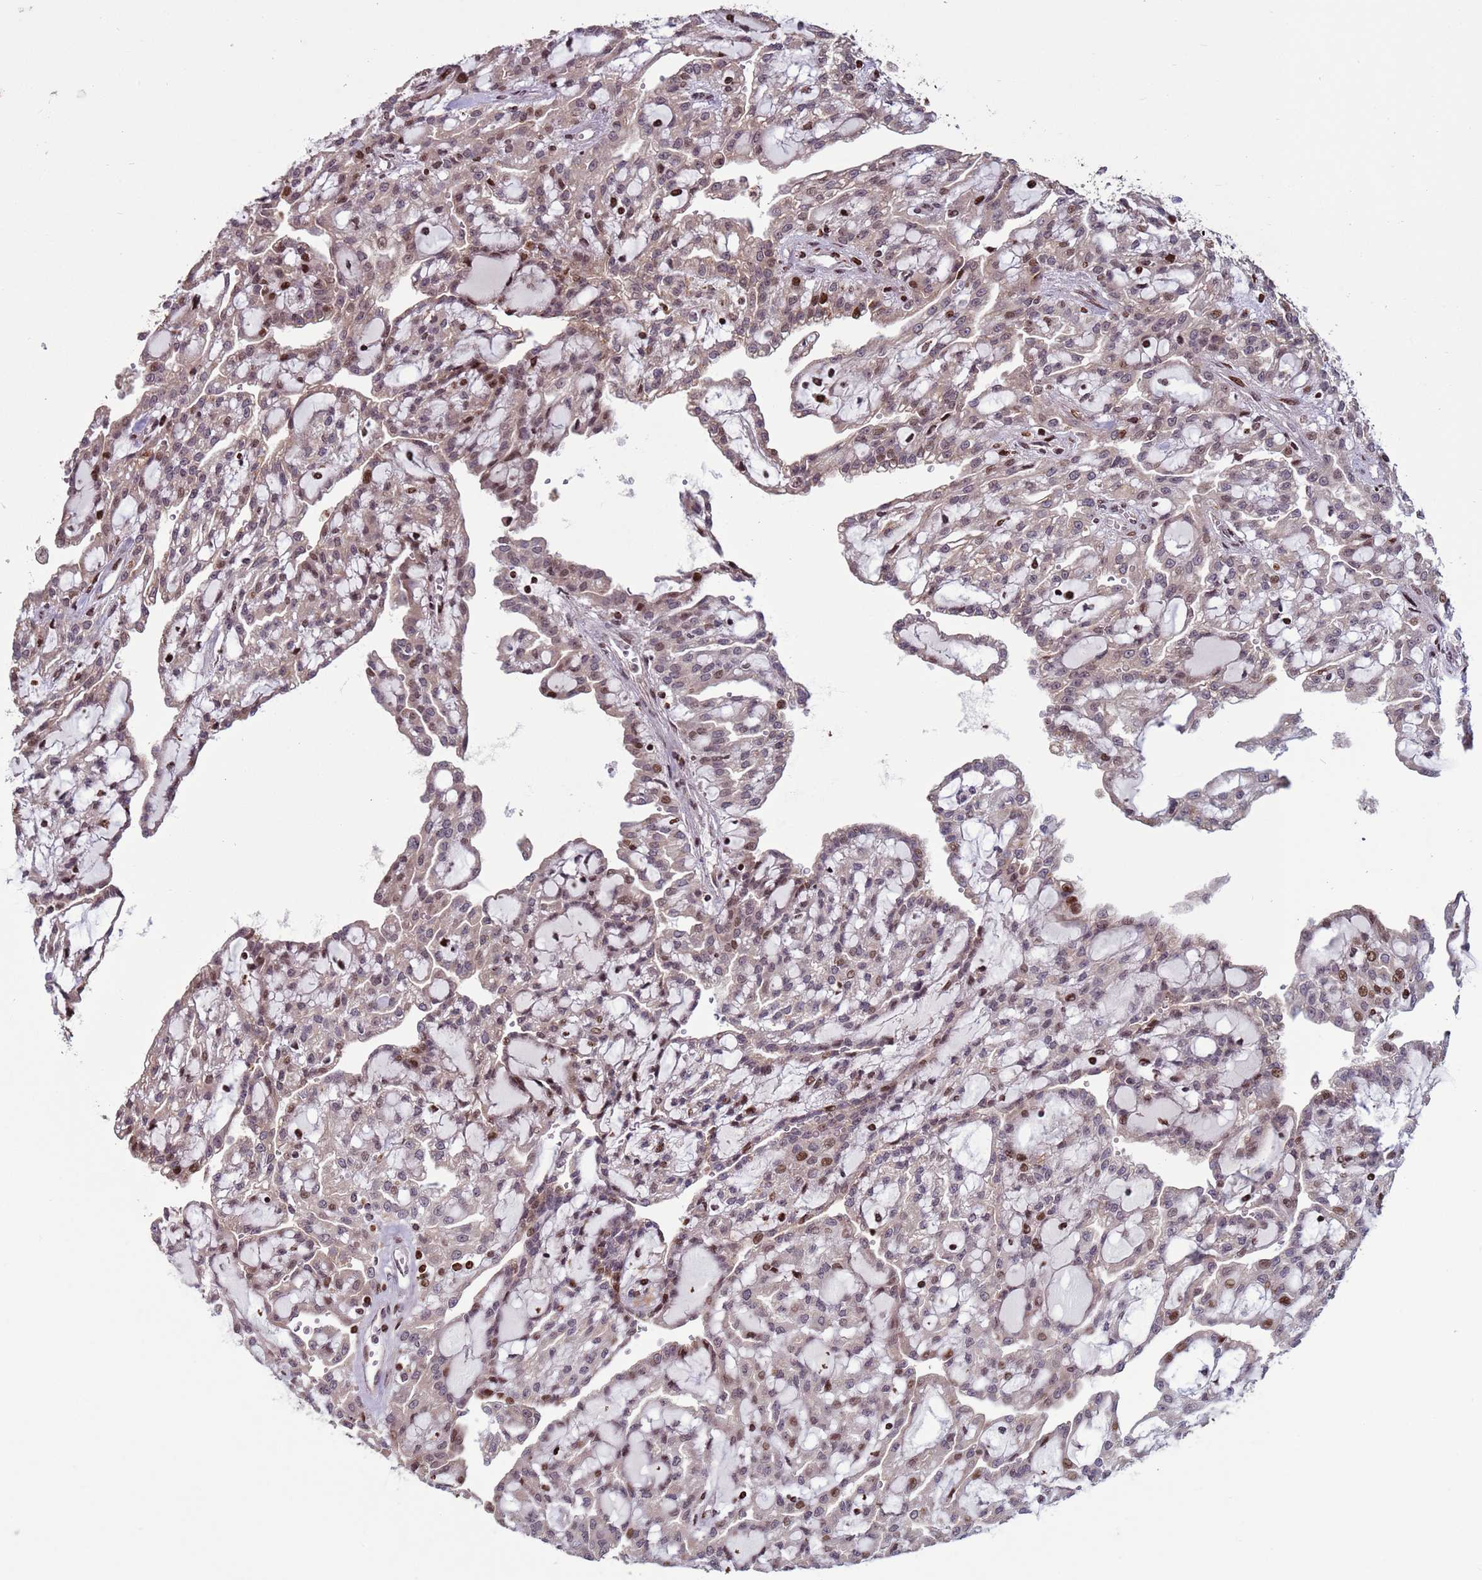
{"staining": {"intensity": "moderate", "quantity": "<25%", "location": "nuclear"}, "tissue": "renal cancer", "cell_type": "Tumor cells", "image_type": "cancer", "snomed": [{"axis": "morphology", "description": "Adenocarcinoma, NOS"}, {"axis": "topography", "description": "Kidney"}], "caption": "Protein staining of adenocarcinoma (renal) tissue displays moderate nuclear positivity in approximately <25% of tumor cells.", "gene": "HGH1", "patient": {"sex": "male", "age": 63}}